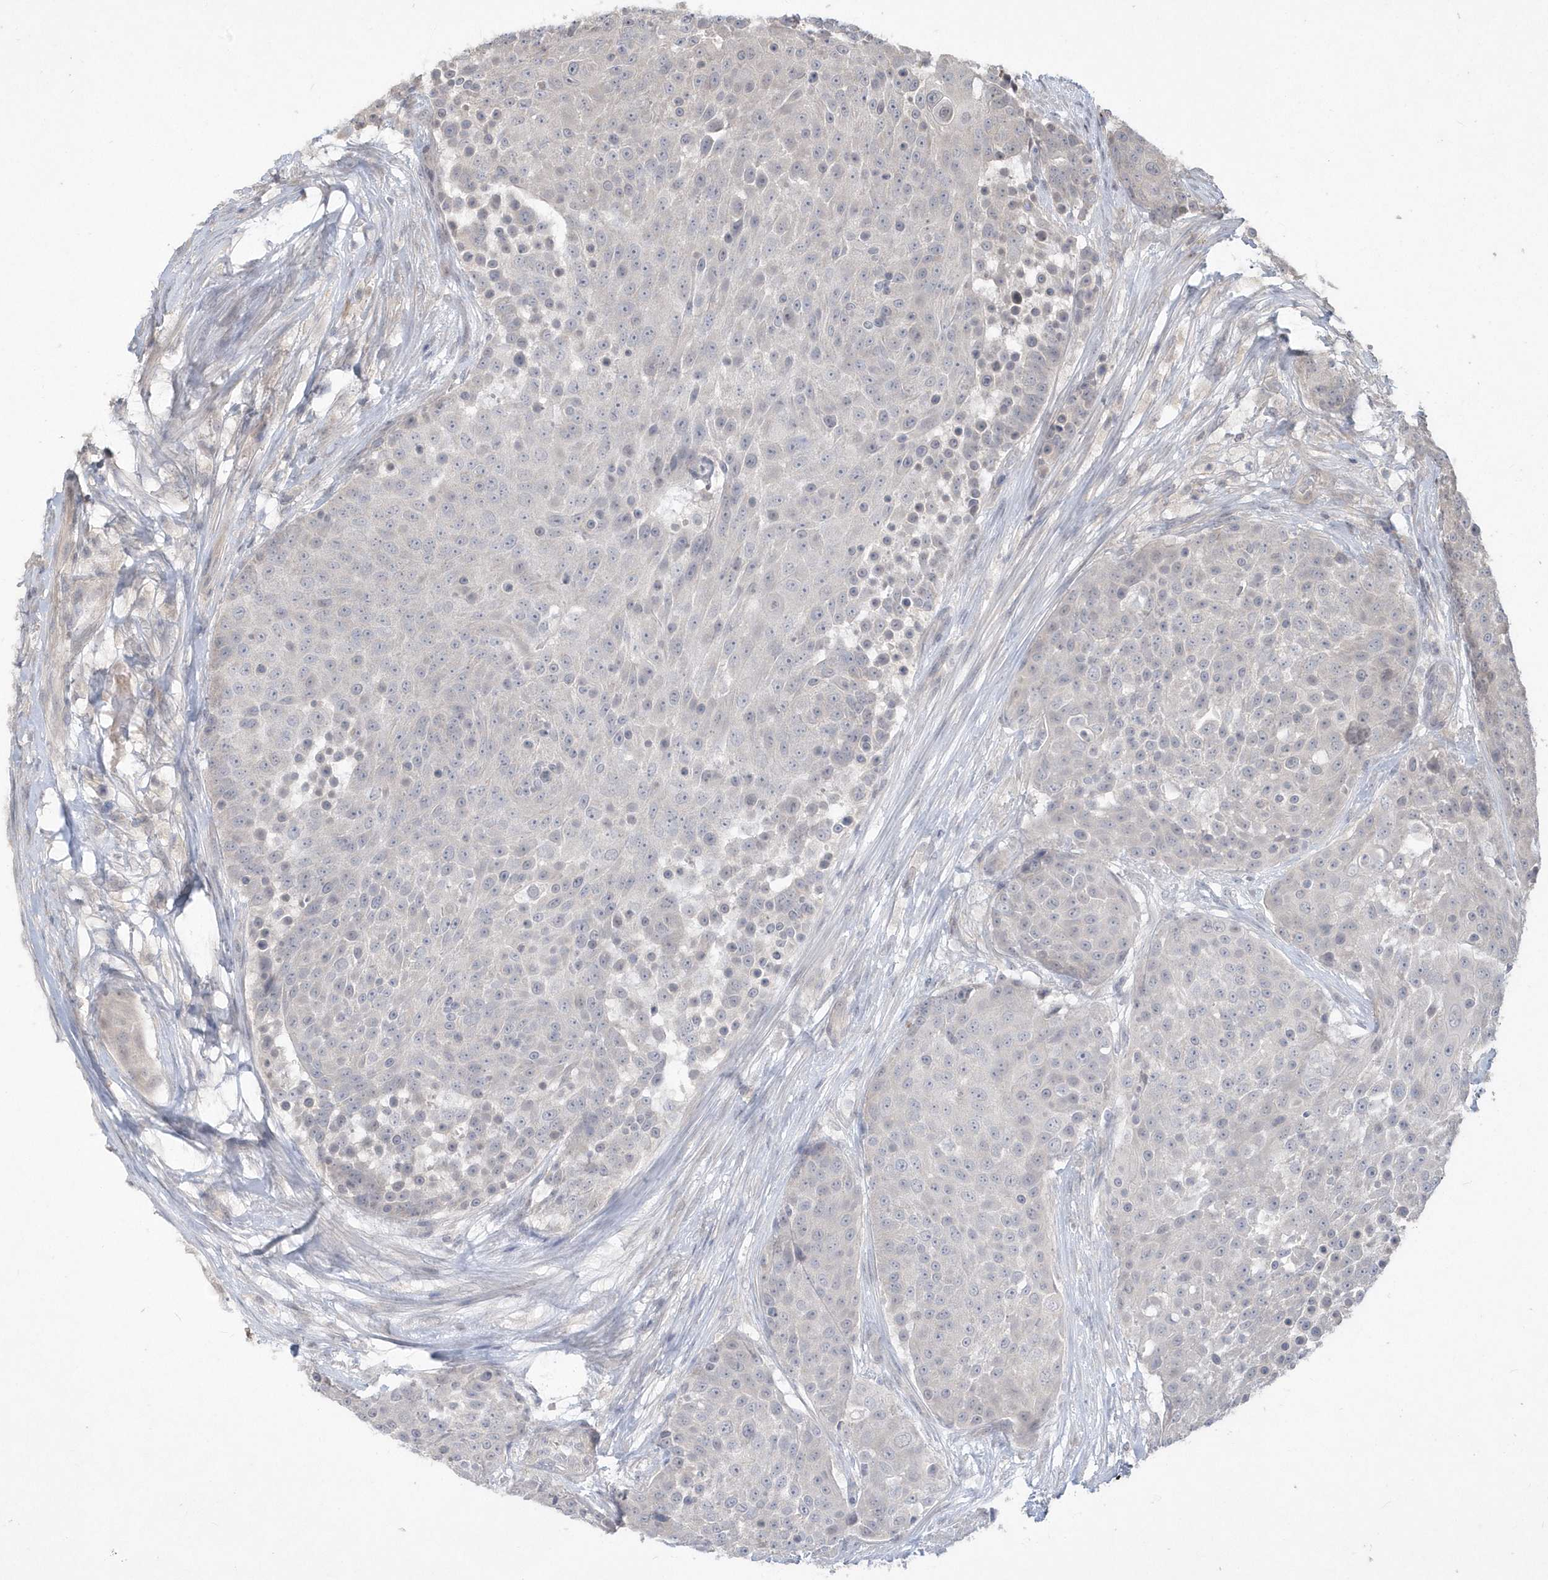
{"staining": {"intensity": "negative", "quantity": "none", "location": "none"}, "tissue": "urothelial cancer", "cell_type": "Tumor cells", "image_type": "cancer", "snomed": [{"axis": "morphology", "description": "Urothelial carcinoma, High grade"}, {"axis": "topography", "description": "Urinary bladder"}], "caption": "Immunohistochemistry photomicrograph of neoplastic tissue: human urothelial carcinoma (high-grade) stained with DAB reveals no significant protein positivity in tumor cells.", "gene": "TSPEAR", "patient": {"sex": "female", "age": 63}}